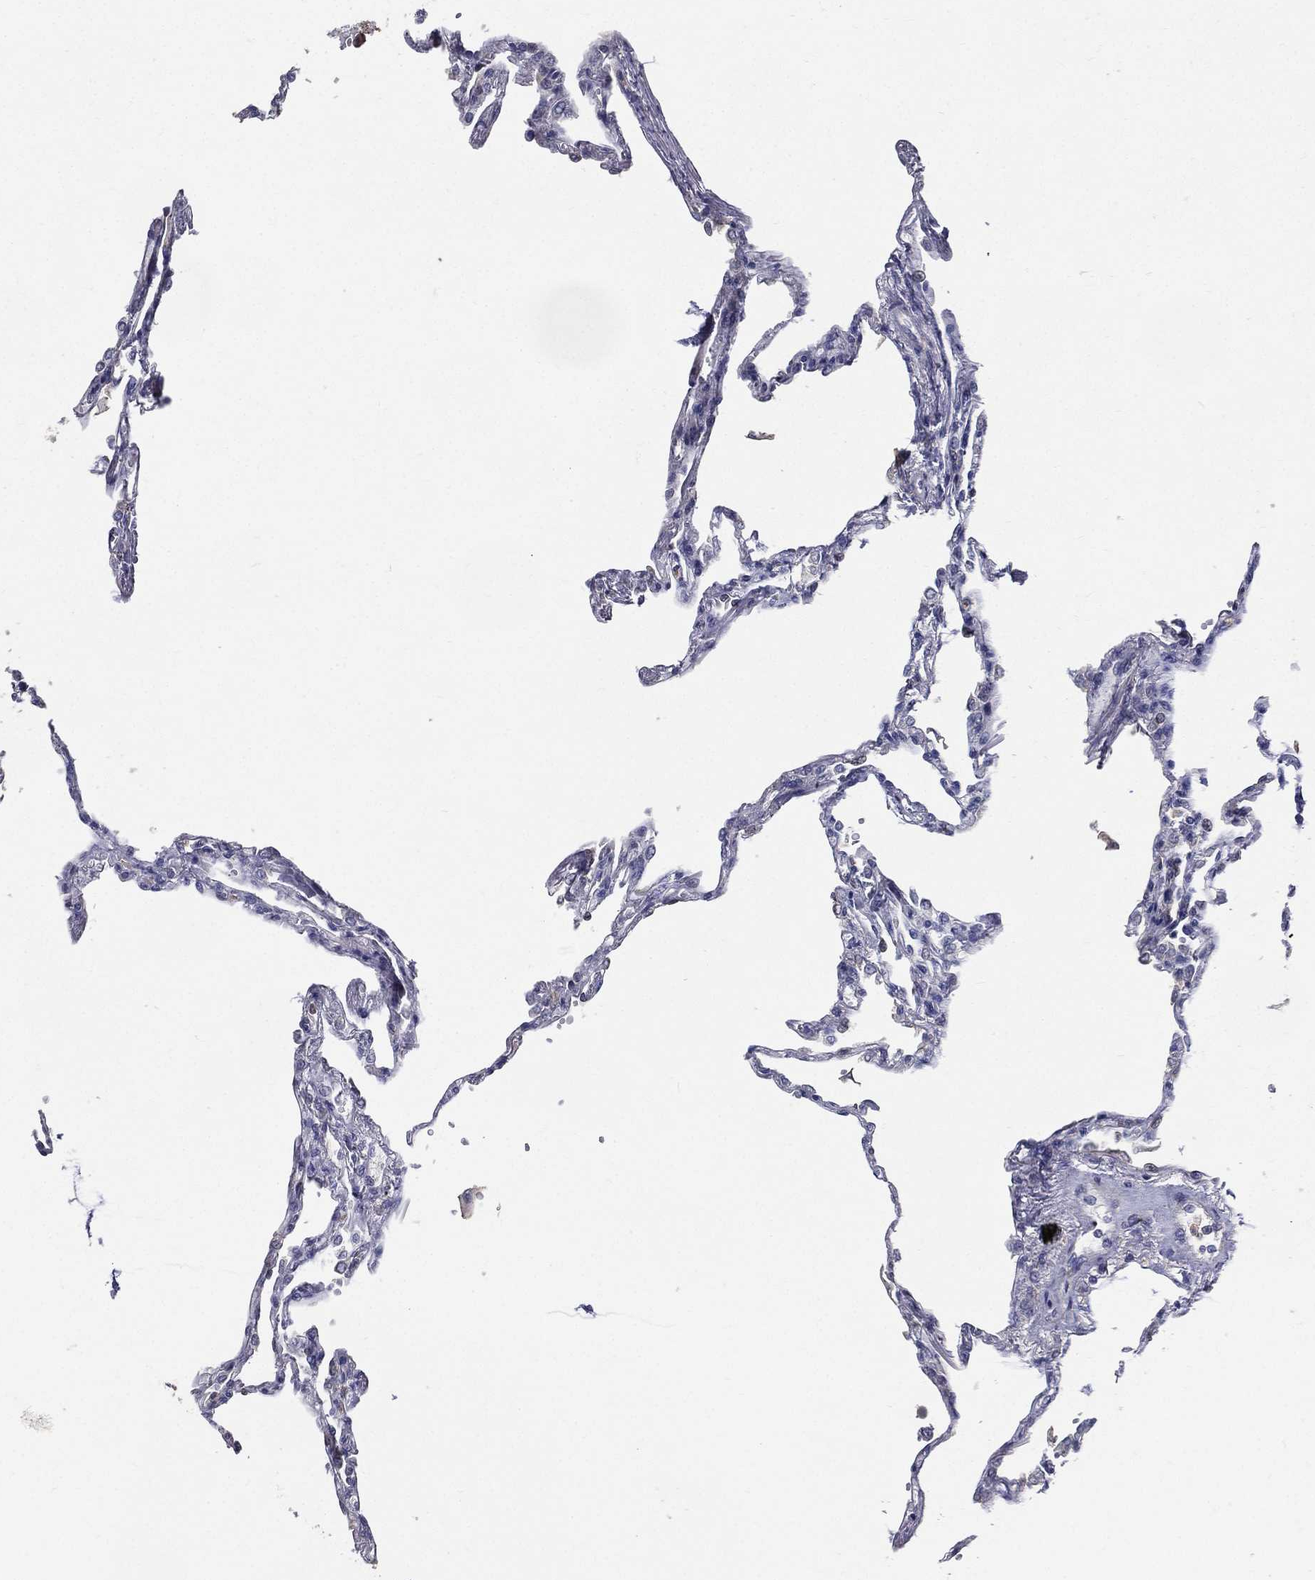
{"staining": {"intensity": "negative", "quantity": "none", "location": "none"}, "tissue": "lung", "cell_type": "Alveolar cells", "image_type": "normal", "snomed": [{"axis": "morphology", "description": "Normal tissue, NOS"}, {"axis": "topography", "description": "Lung"}], "caption": "High power microscopy image of an immunohistochemistry (IHC) micrograph of benign lung, revealing no significant expression in alveolar cells.", "gene": "SERPINB2", "patient": {"sex": "male", "age": 78}}